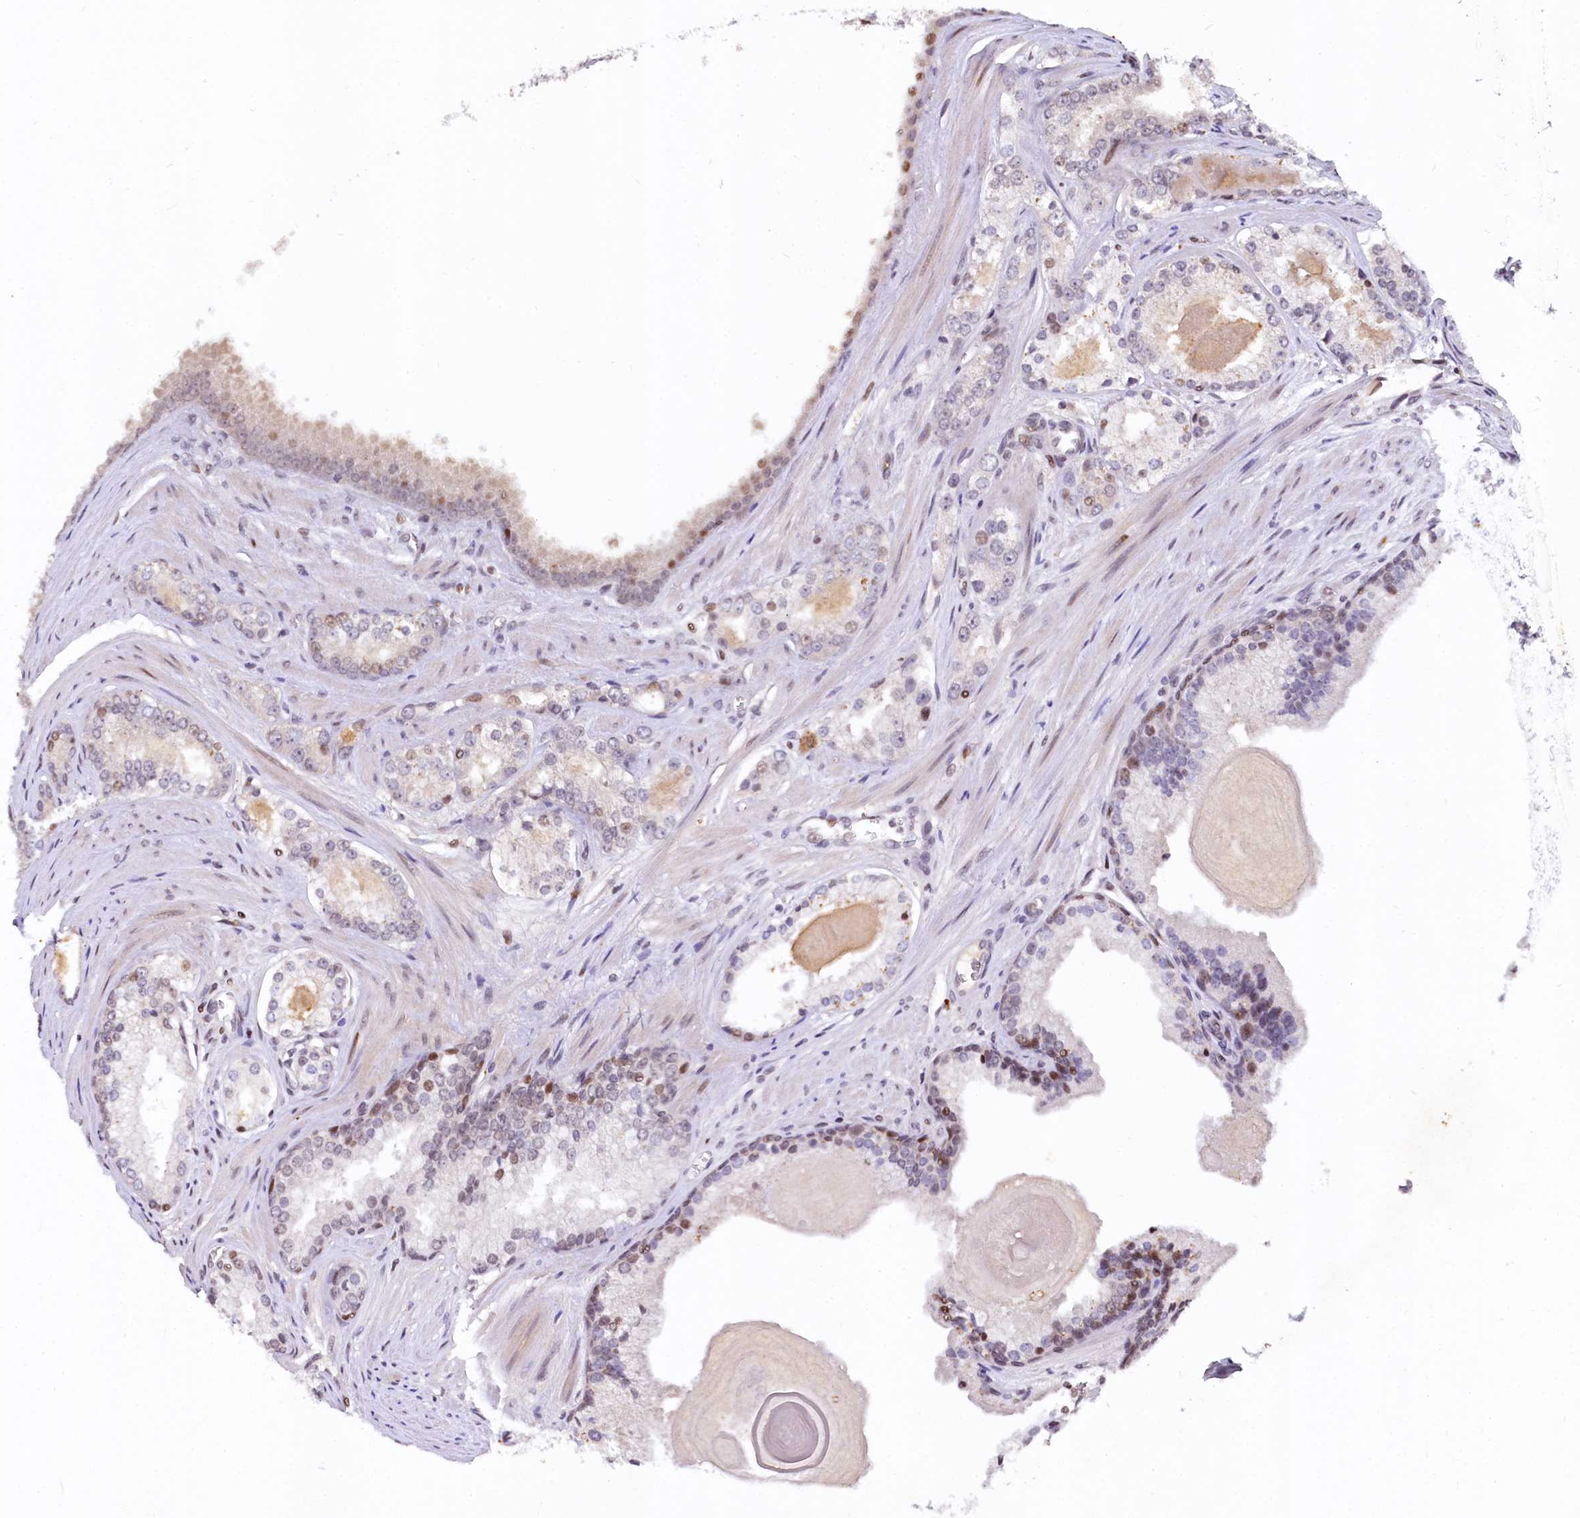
{"staining": {"intensity": "negative", "quantity": "none", "location": "none"}, "tissue": "prostate cancer", "cell_type": "Tumor cells", "image_type": "cancer", "snomed": [{"axis": "morphology", "description": "Adenocarcinoma, Low grade"}, {"axis": "topography", "description": "Prostate"}], "caption": "DAB immunohistochemical staining of human prostate cancer (adenocarcinoma (low-grade)) displays no significant positivity in tumor cells.", "gene": "FAM217B", "patient": {"sex": "male", "age": 54}}